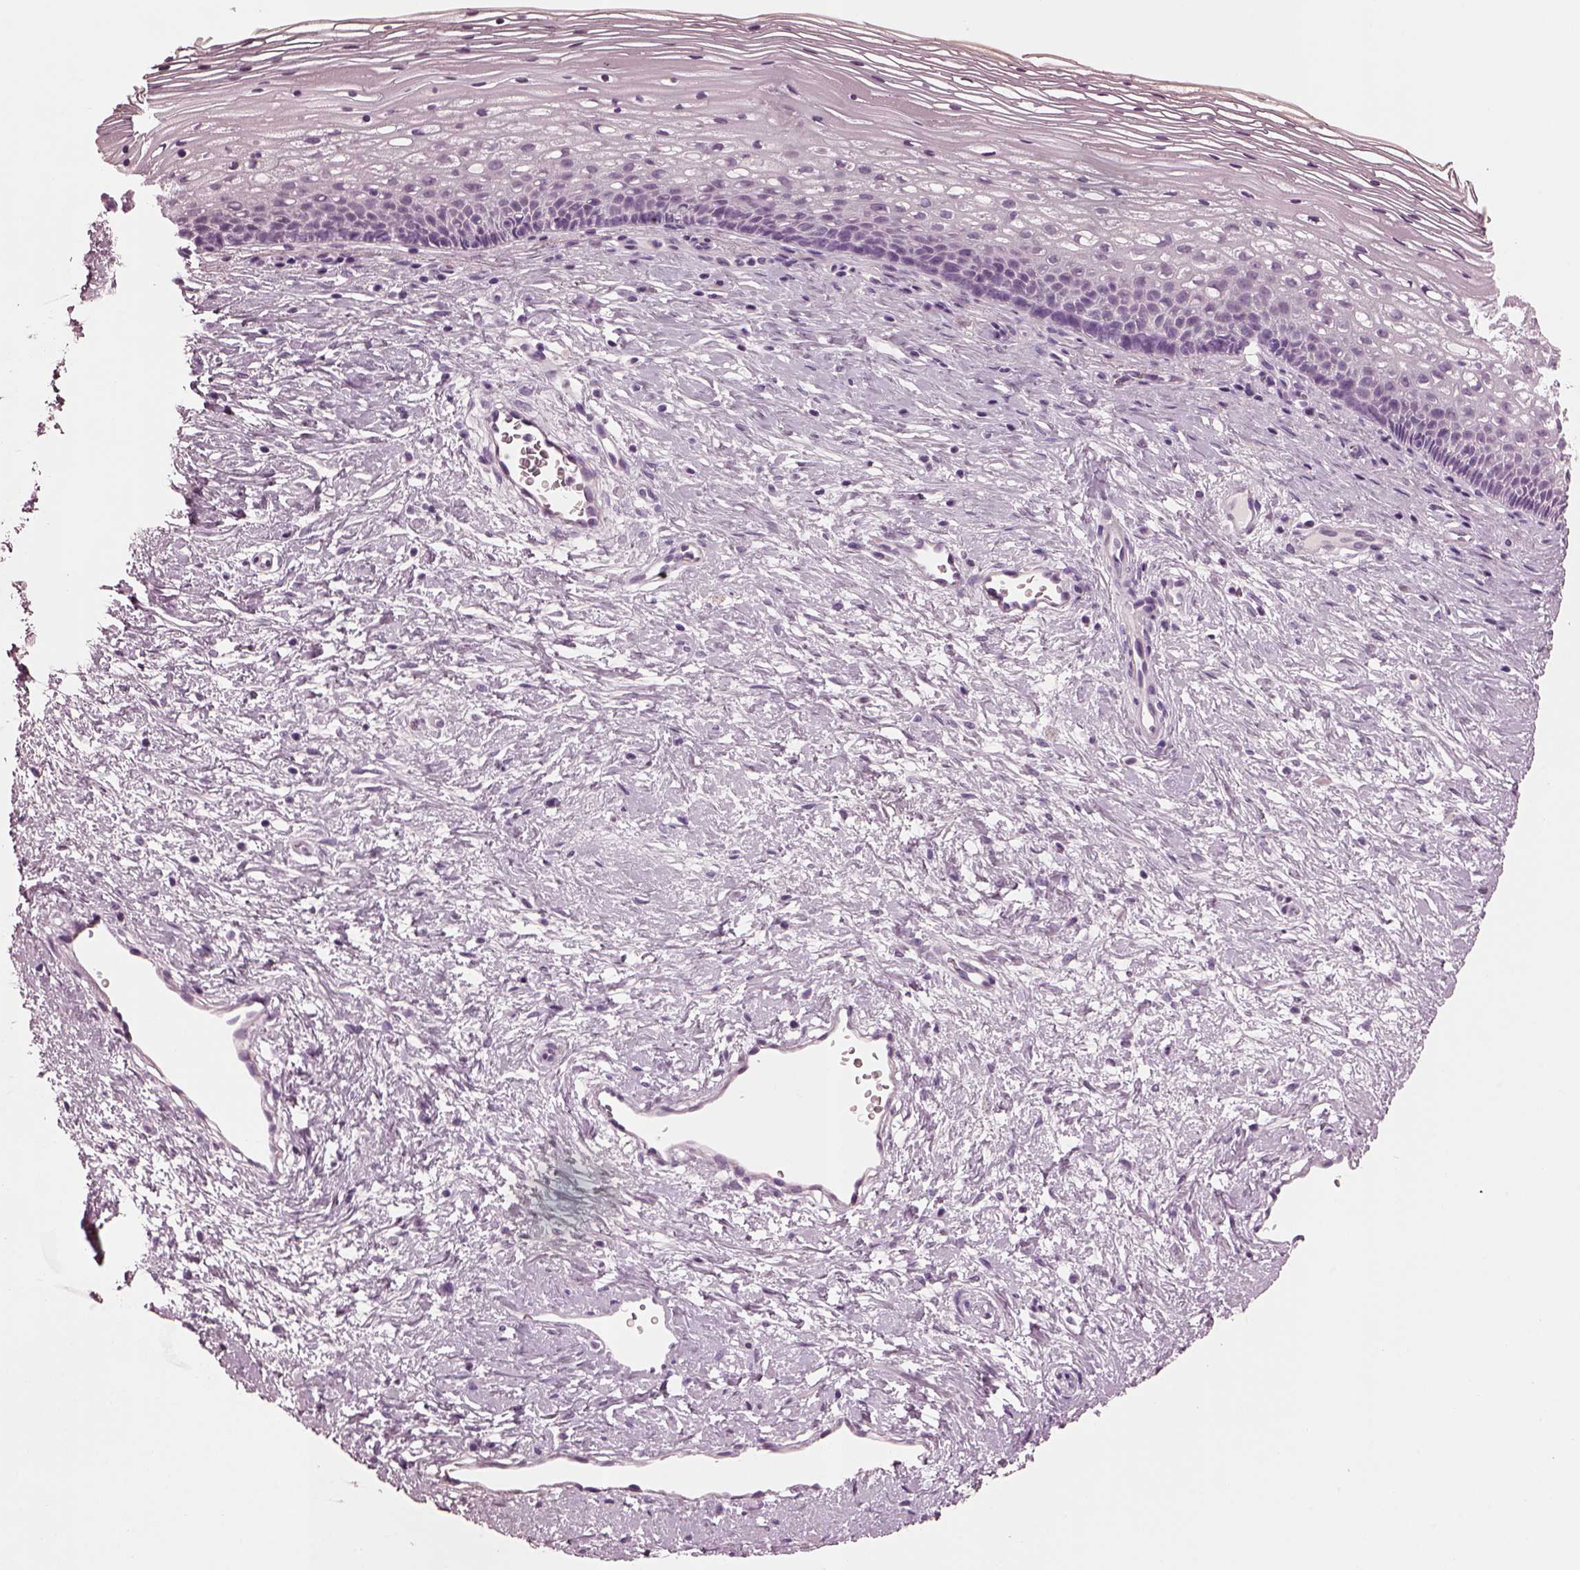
{"staining": {"intensity": "negative", "quantity": "none", "location": "none"}, "tissue": "cervix", "cell_type": "Glandular cells", "image_type": "normal", "snomed": [{"axis": "morphology", "description": "Normal tissue, NOS"}, {"axis": "topography", "description": "Cervix"}], "caption": "This is a image of immunohistochemistry (IHC) staining of unremarkable cervix, which shows no staining in glandular cells.", "gene": "SLC6A17", "patient": {"sex": "female", "age": 34}}